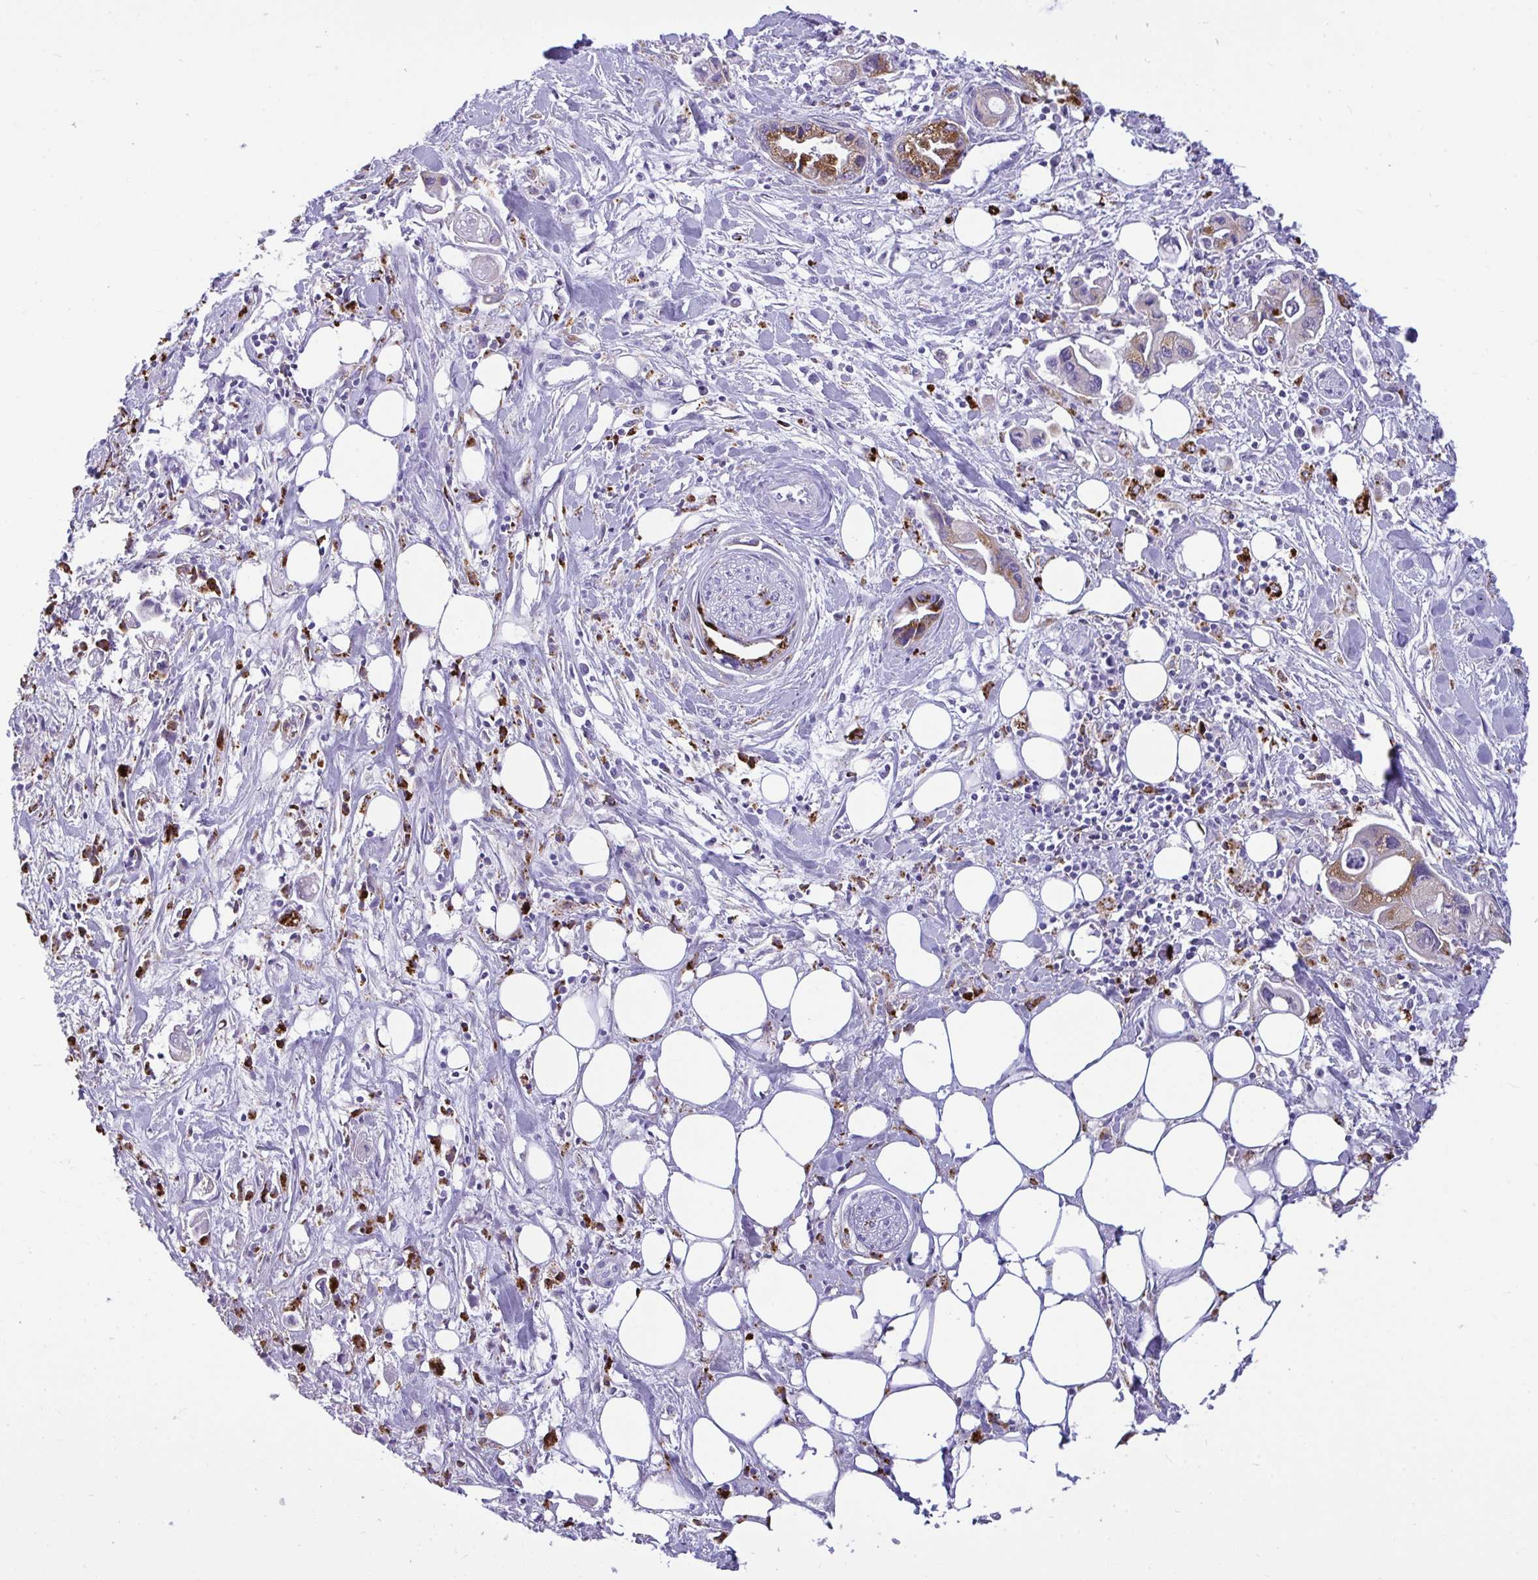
{"staining": {"intensity": "moderate", "quantity": "<25%", "location": "cytoplasmic/membranous"}, "tissue": "pancreatic cancer", "cell_type": "Tumor cells", "image_type": "cancer", "snomed": [{"axis": "morphology", "description": "Adenocarcinoma, NOS"}, {"axis": "topography", "description": "Pancreas"}], "caption": "Immunohistochemical staining of pancreatic cancer (adenocarcinoma) shows moderate cytoplasmic/membranous protein expression in about <25% of tumor cells.", "gene": "CPVL", "patient": {"sex": "male", "age": 61}}